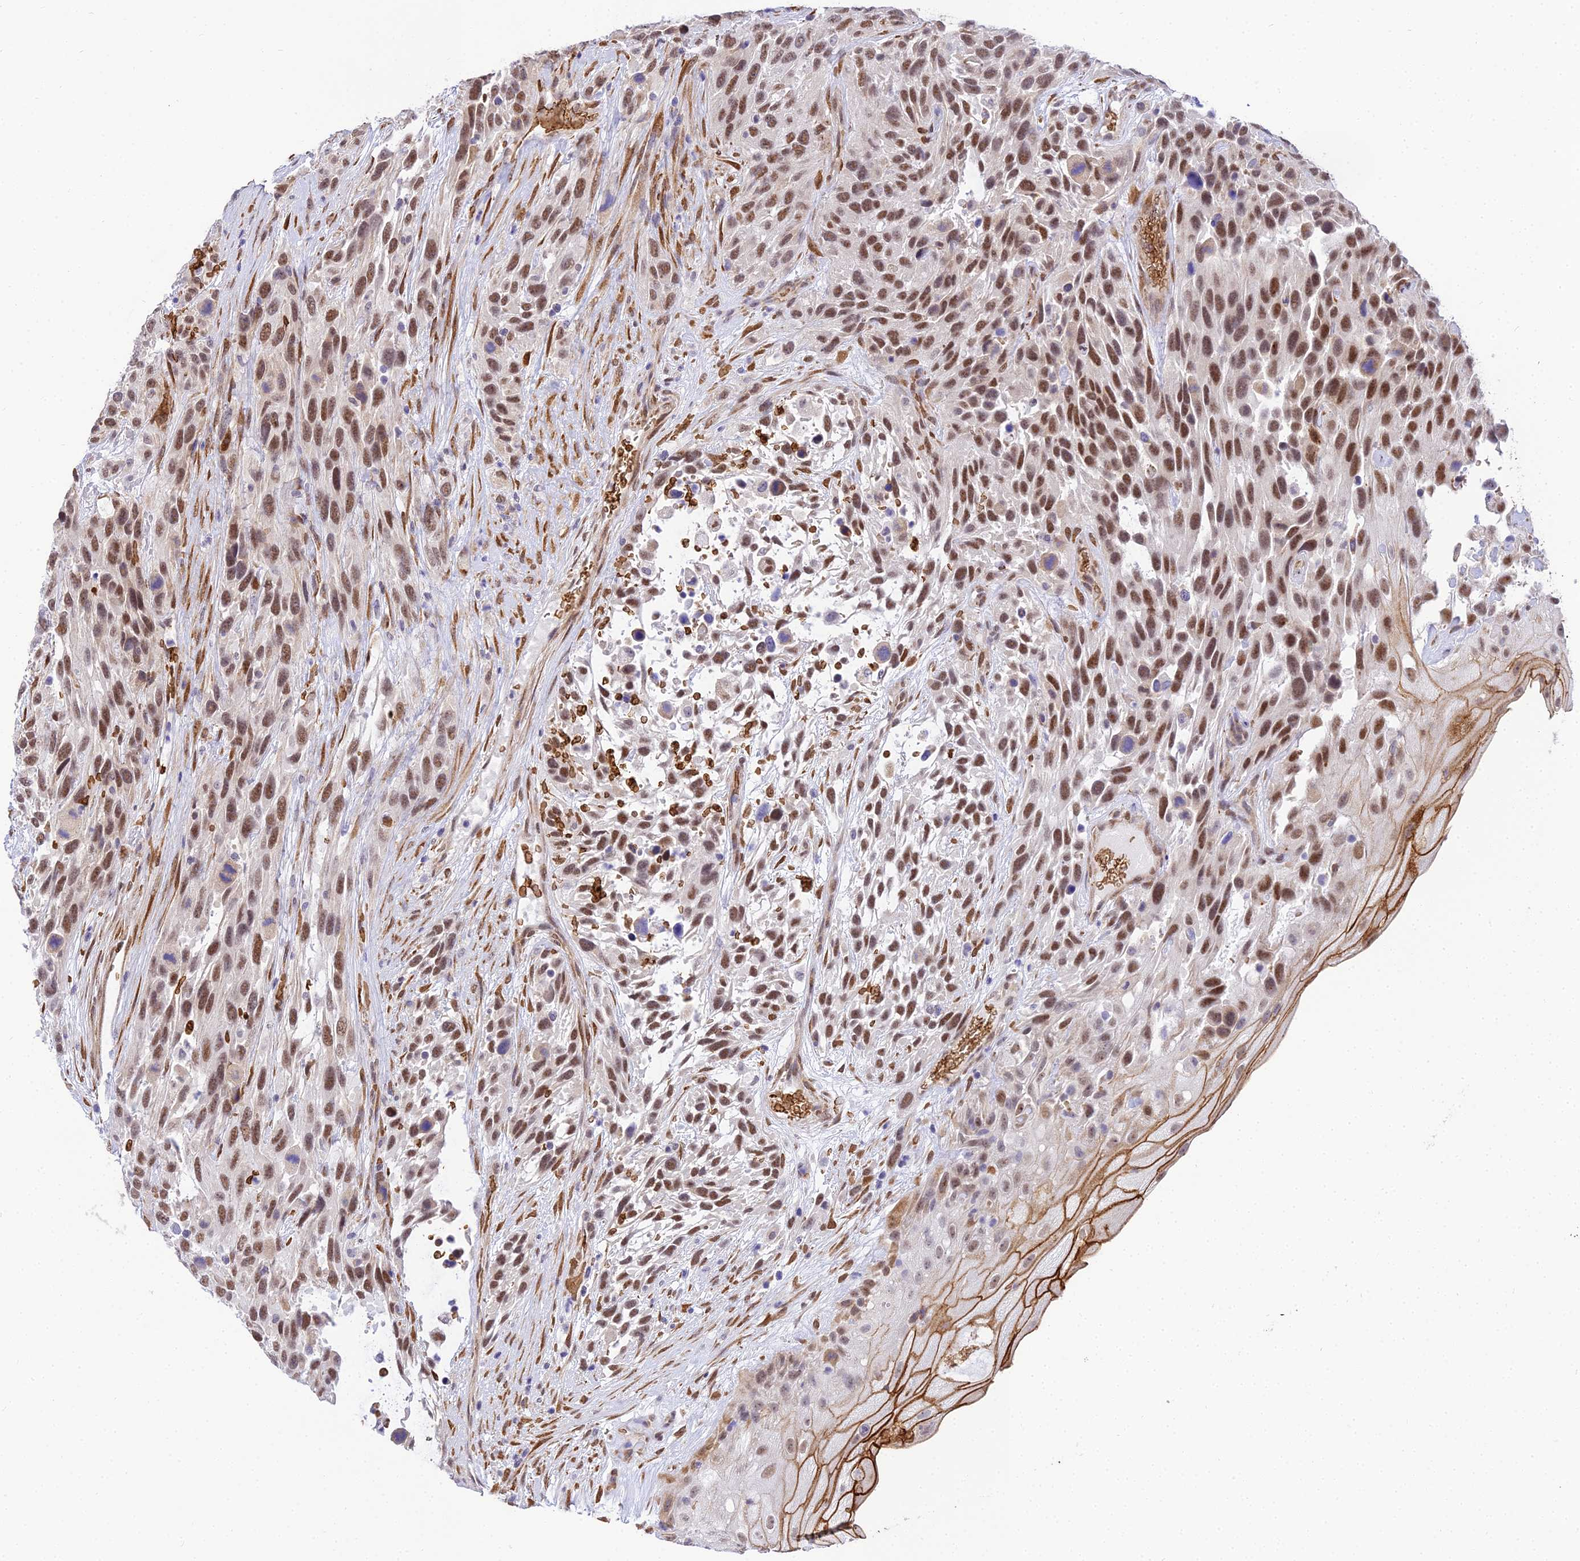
{"staining": {"intensity": "moderate", "quantity": ">75%", "location": "nuclear"}, "tissue": "urothelial cancer", "cell_type": "Tumor cells", "image_type": "cancer", "snomed": [{"axis": "morphology", "description": "Urothelial carcinoma, High grade"}, {"axis": "topography", "description": "Urinary bladder"}], "caption": "The micrograph shows staining of urothelial cancer, revealing moderate nuclear protein positivity (brown color) within tumor cells.", "gene": "BCL9", "patient": {"sex": "female", "age": 70}}